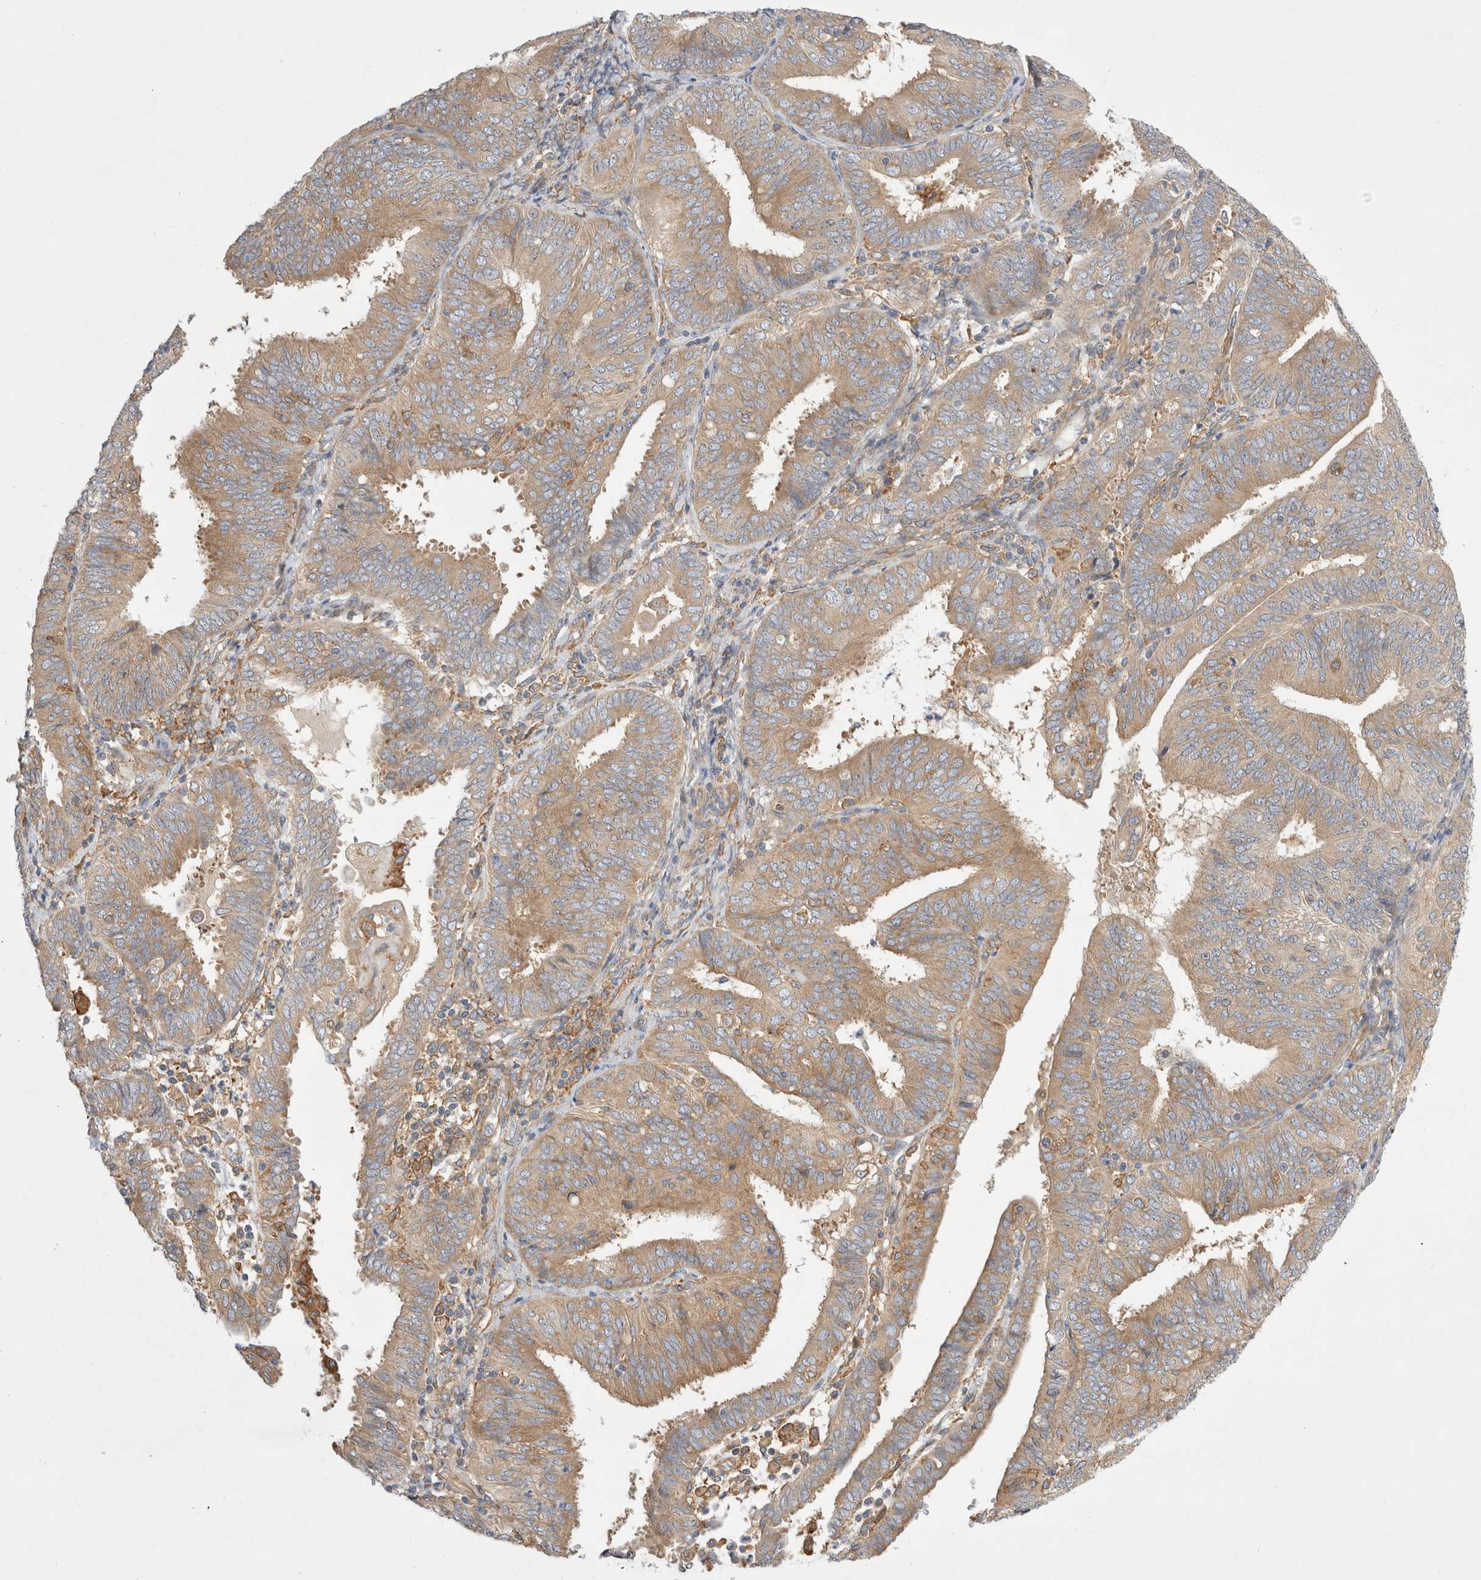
{"staining": {"intensity": "moderate", "quantity": ">75%", "location": "cytoplasmic/membranous"}, "tissue": "endometrial cancer", "cell_type": "Tumor cells", "image_type": "cancer", "snomed": [{"axis": "morphology", "description": "Adenocarcinoma, NOS"}, {"axis": "topography", "description": "Endometrium"}], "caption": "Brown immunohistochemical staining in adenocarcinoma (endometrial) displays moderate cytoplasmic/membranous positivity in about >75% of tumor cells. Nuclei are stained in blue.", "gene": "CDCA7L", "patient": {"sex": "female", "age": 58}}